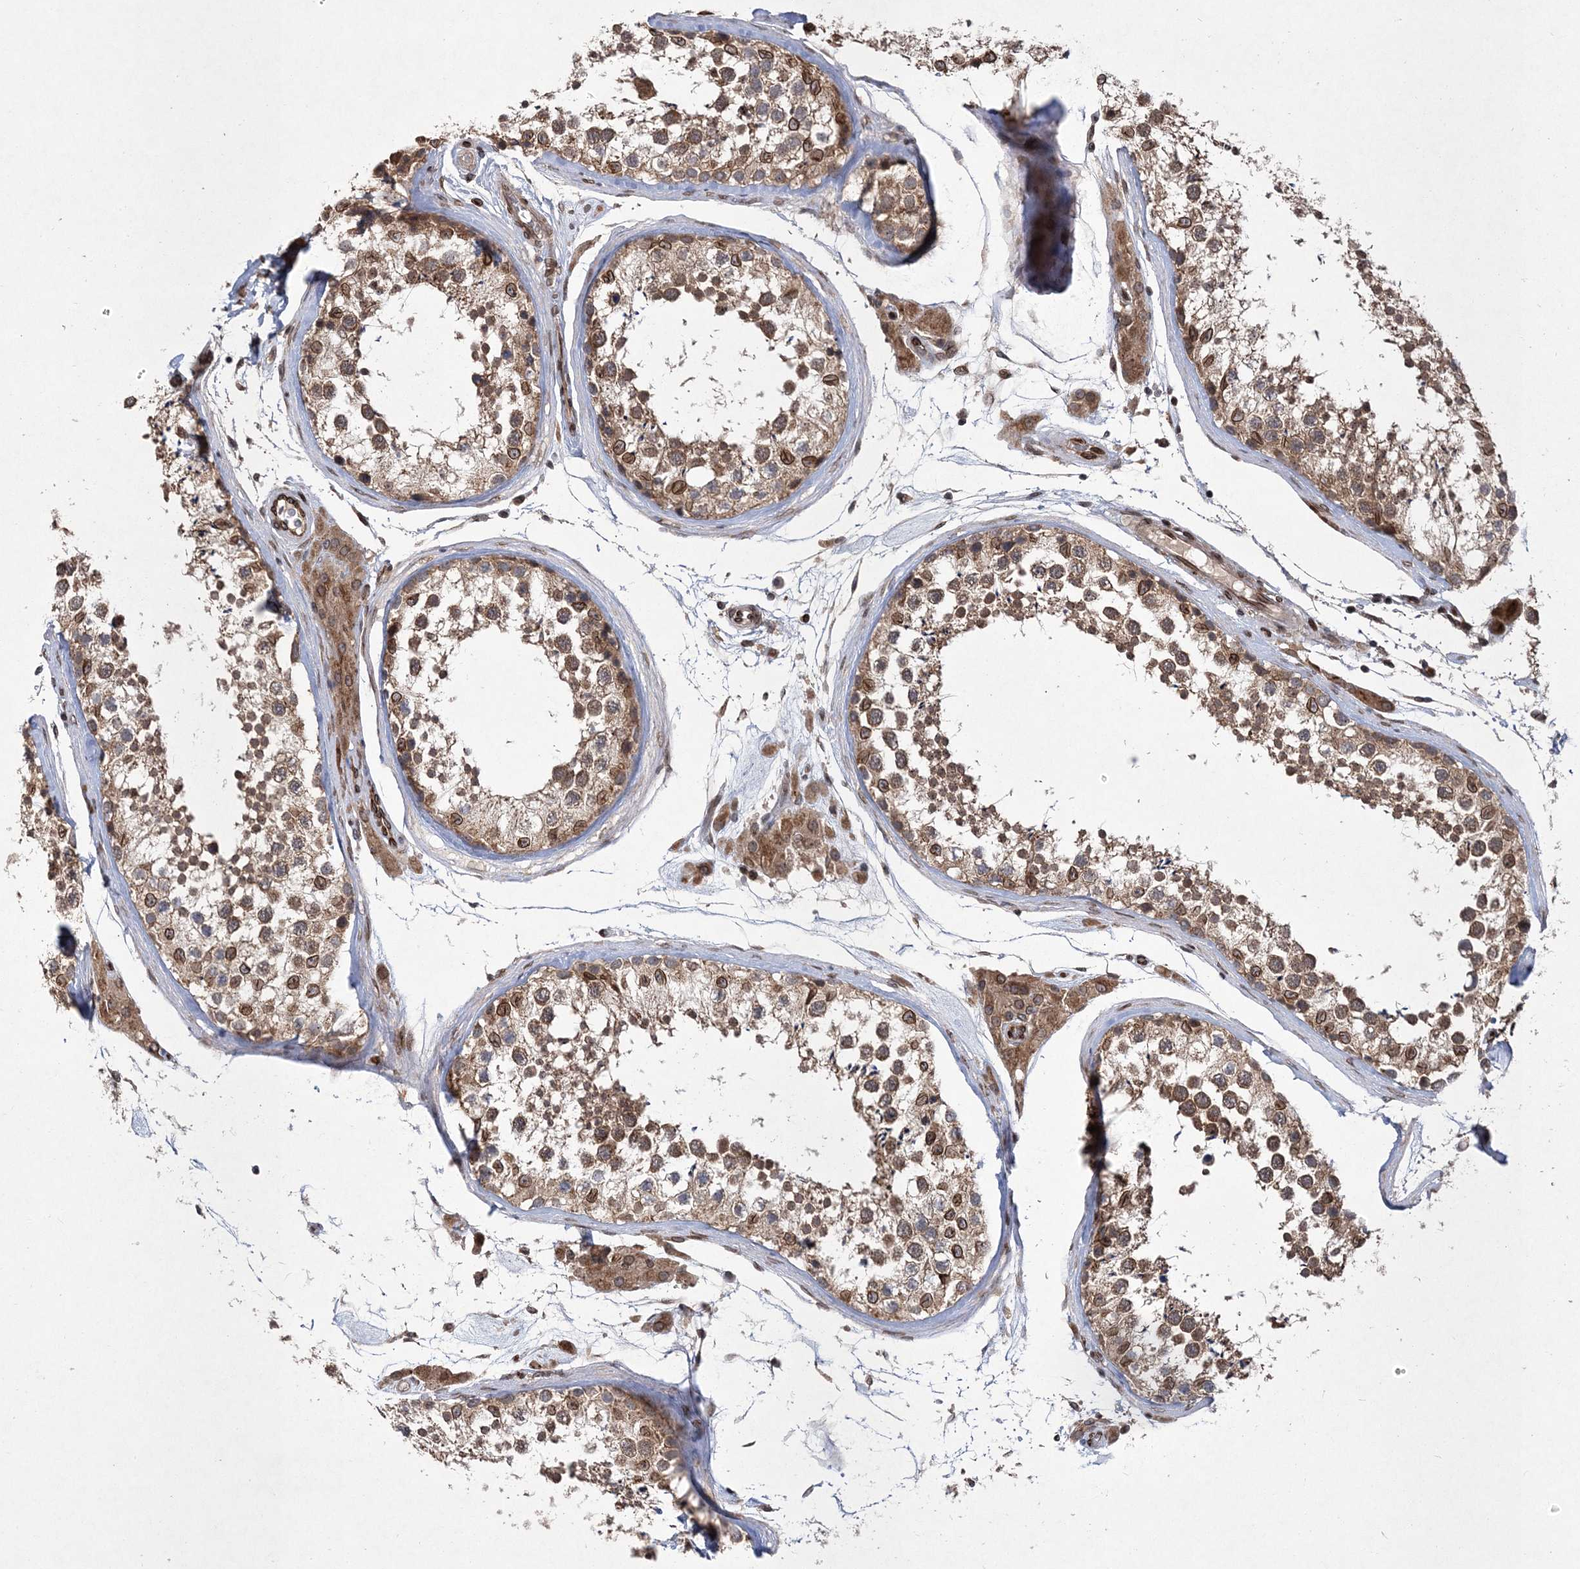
{"staining": {"intensity": "moderate", "quantity": ">75%", "location": "cytoplasmic/membranous,nuclear"}, "tissue": "testis", "cell_type": "Cells in seminiferous ducts", "image_type": "normal", "snomed": [{"axis": "morphology", "description": "Normal tissue, NOS"}, {"axis": "topography", "description": "Testis"}], "caption": "Immunohistochemical staining of benign human testis shows moderate cytoplasmic/membranous,nuclear protein staining in approximately >75% of cells in seminiferous ducts. (IHC, brightfield microscopy, high magnification).", "gene": "DNAJC27", "patient": {"sex": "male", "age": 46}}